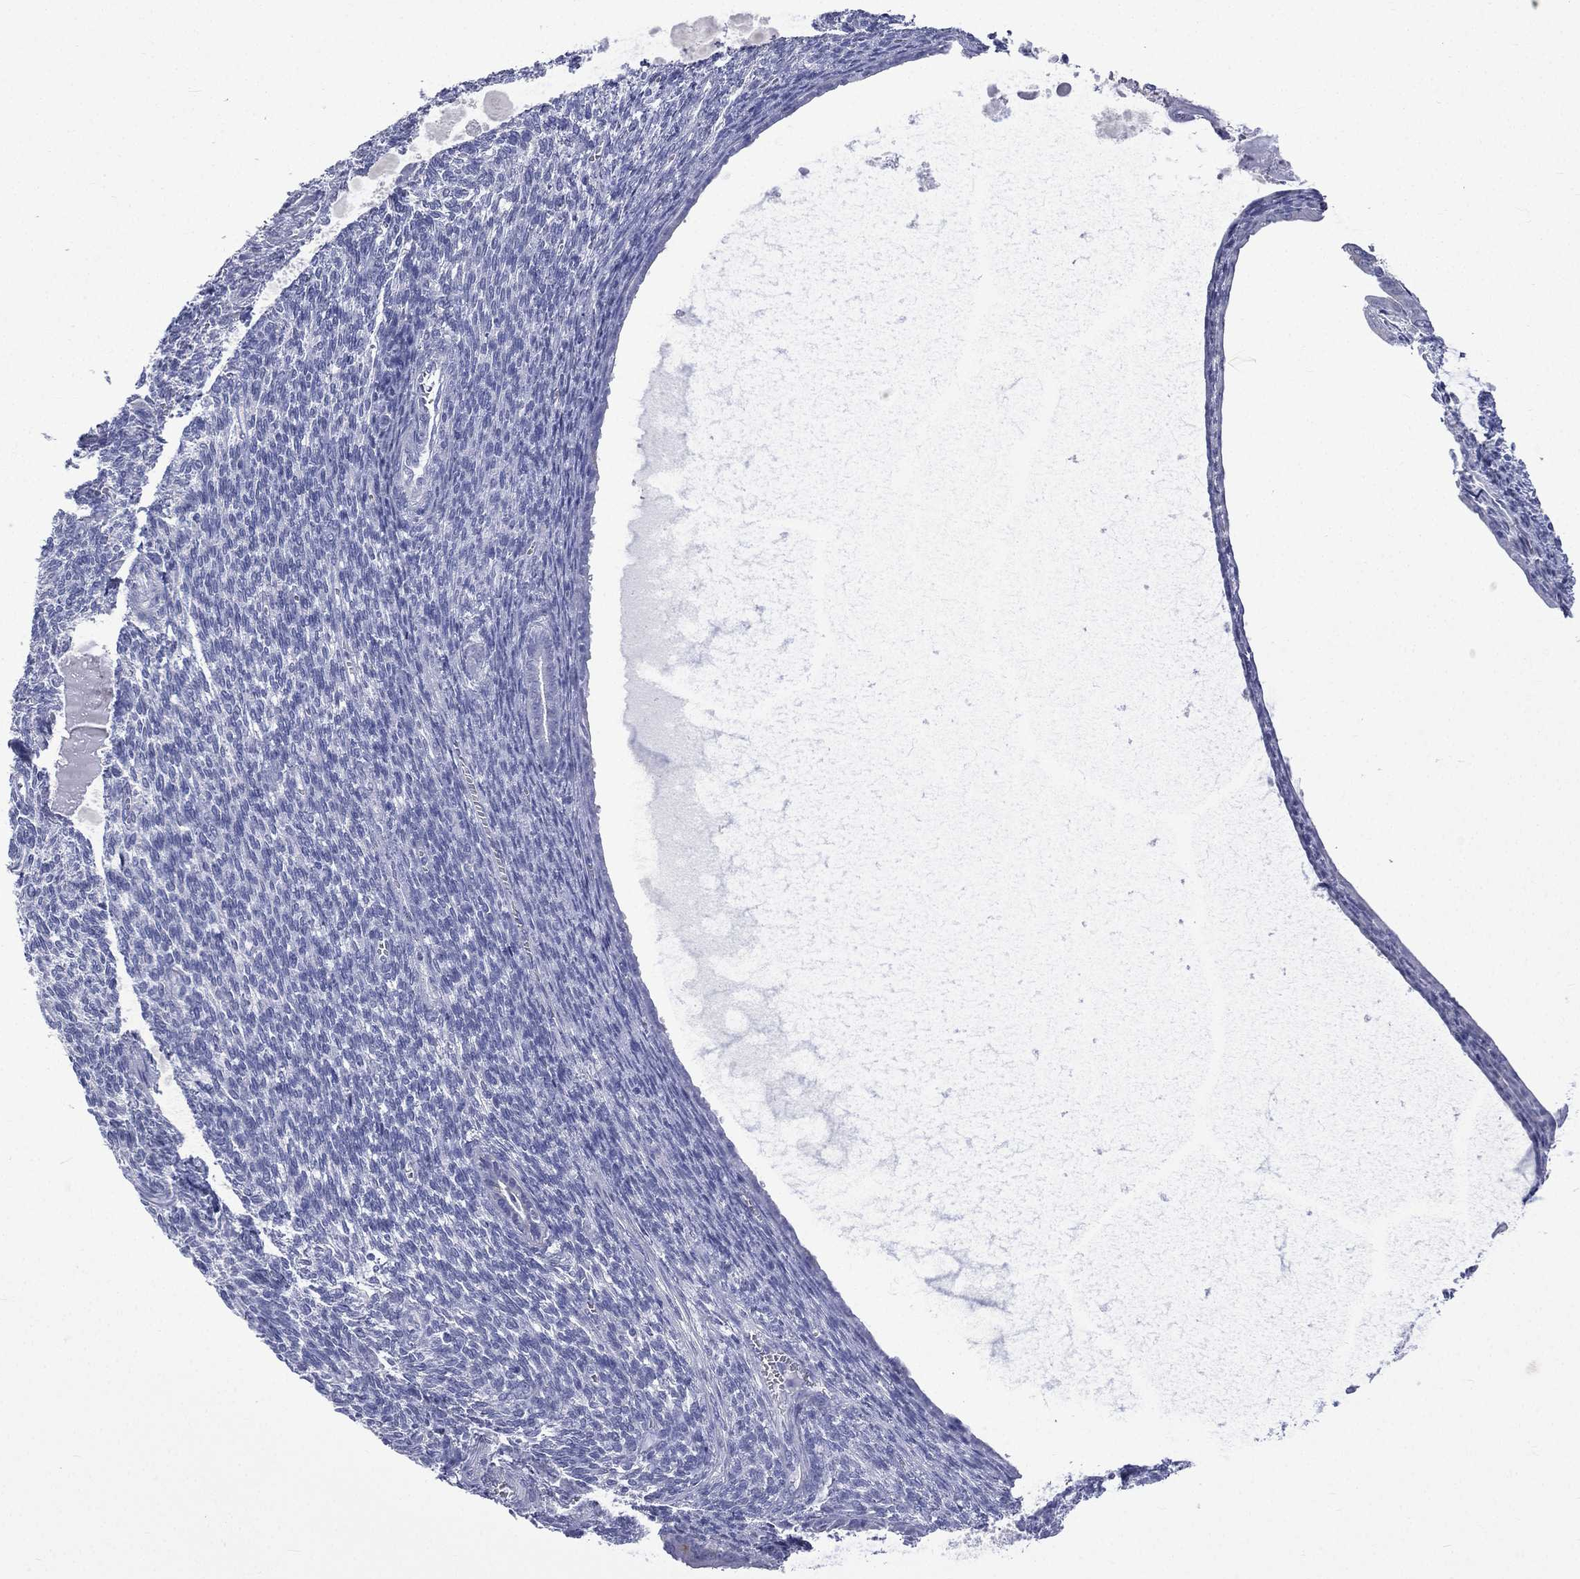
{"staining": {"intensity": "negative", "quantity": "none", "location": "none"}, "tissue": "endometrial cancer", "cell_type": "Tumor cells", "image_type": "cancer", "snomed": [{"axis": "morphology", "description": "Adenocarcinoma, NOS"}, {"axis": "topography", "description": "Endometrium"}], "caption": "Tumor cells are negative for brown protein staining in endometrial cancer (adenocarcinoma).", "gene": "CES2", "patient": {"sex": "female", "age": 86}}